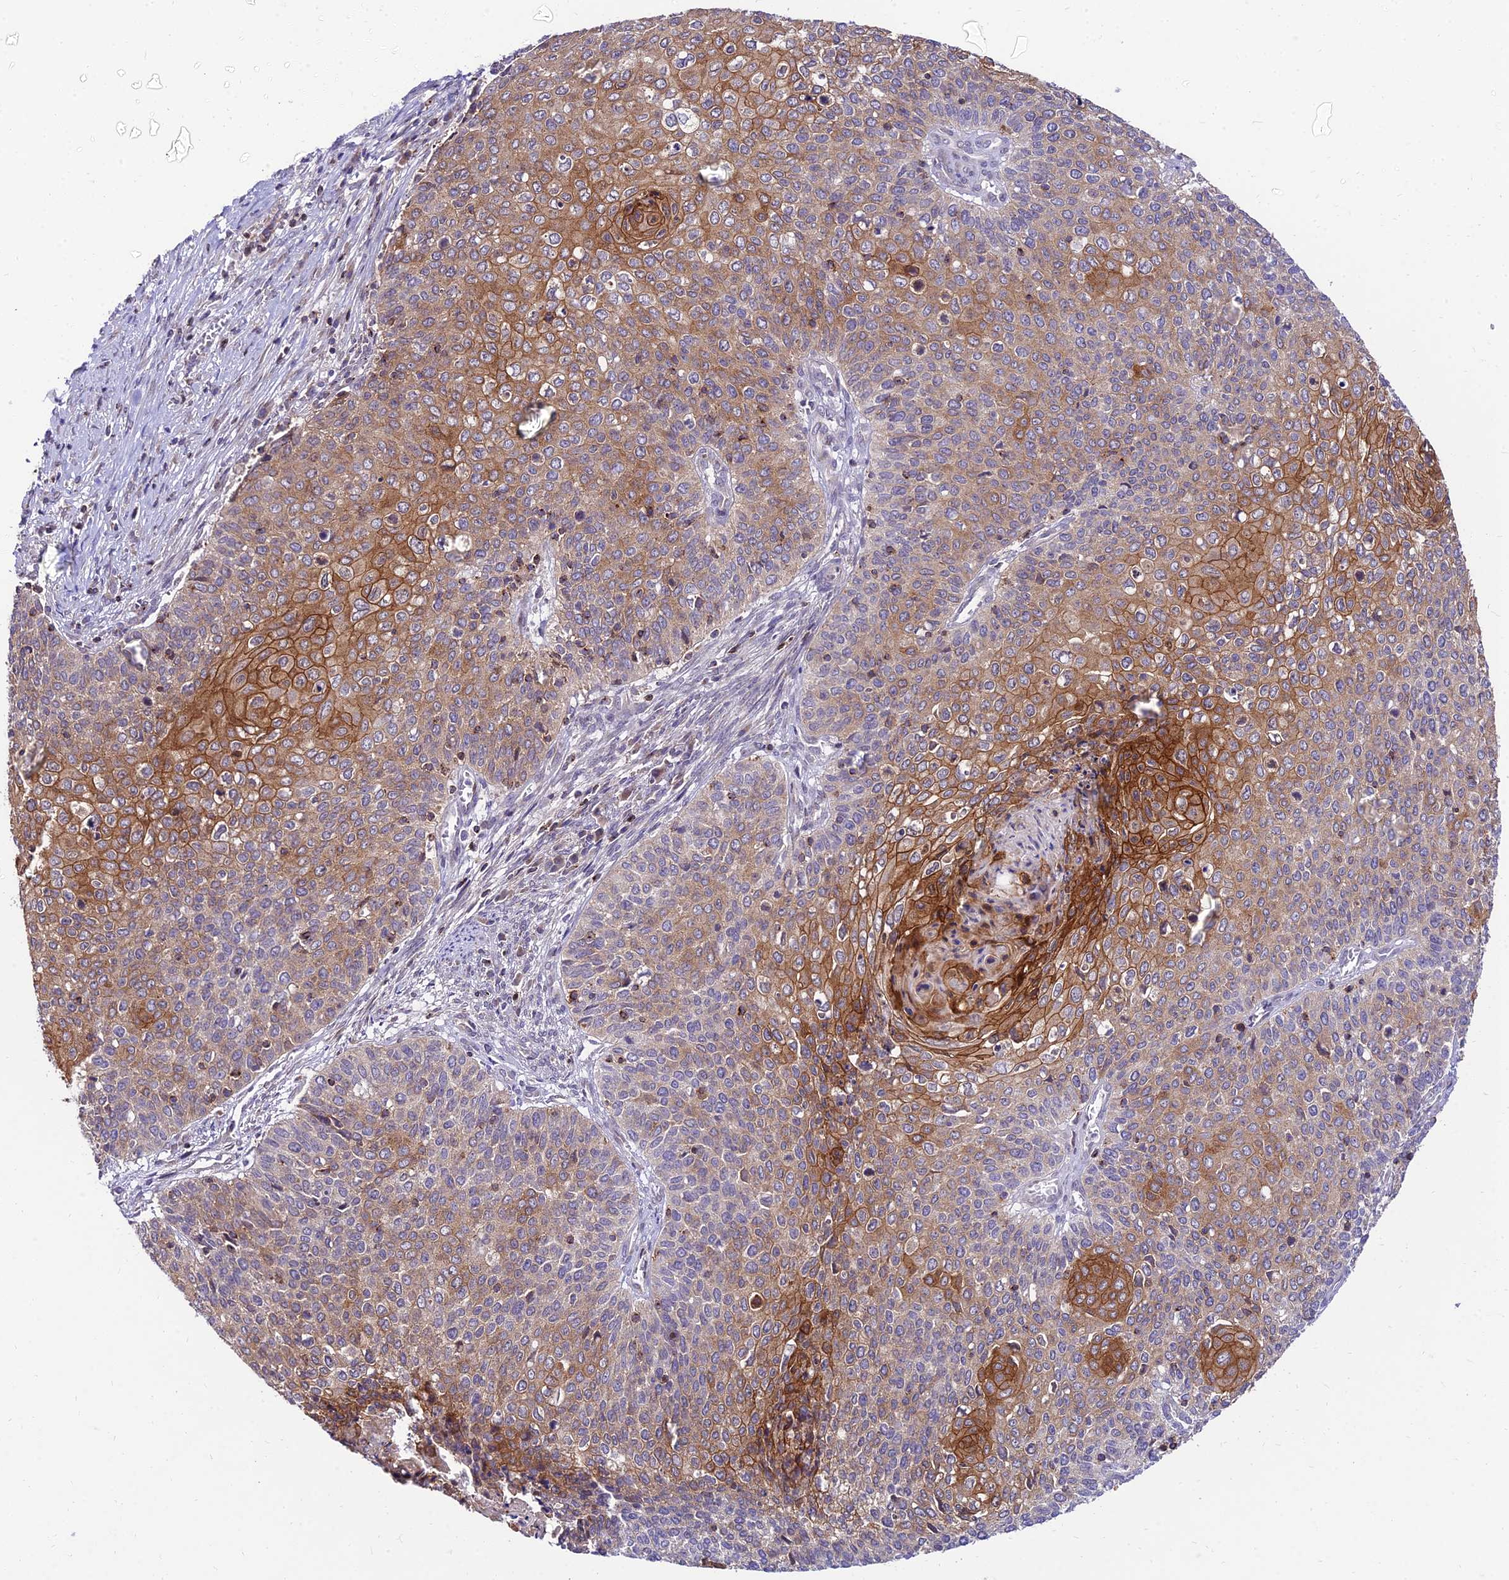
{"staining": {"intensity": "moderate", "quantity": "25%-75%", "location": "cytoplasmic/membranous"}, "tissue": "cervical cancer", "cell_type": "Tumor cells", "image_type": "cancer", "snomed": [{"axis": "morphology", "description": "Squamous cell carcinoma, NOS"}, {"axis": "topography", "description": "Cervix"}], "caption": "Approximately 25%-75% of tumor cells in cervical cancer reveal moderate cytoplasmic/membranous protein positivity as visualized by brown immunohistochemical staining.", "gene": "C6orf132", "patient": {"sex": "female", "age": 39}}